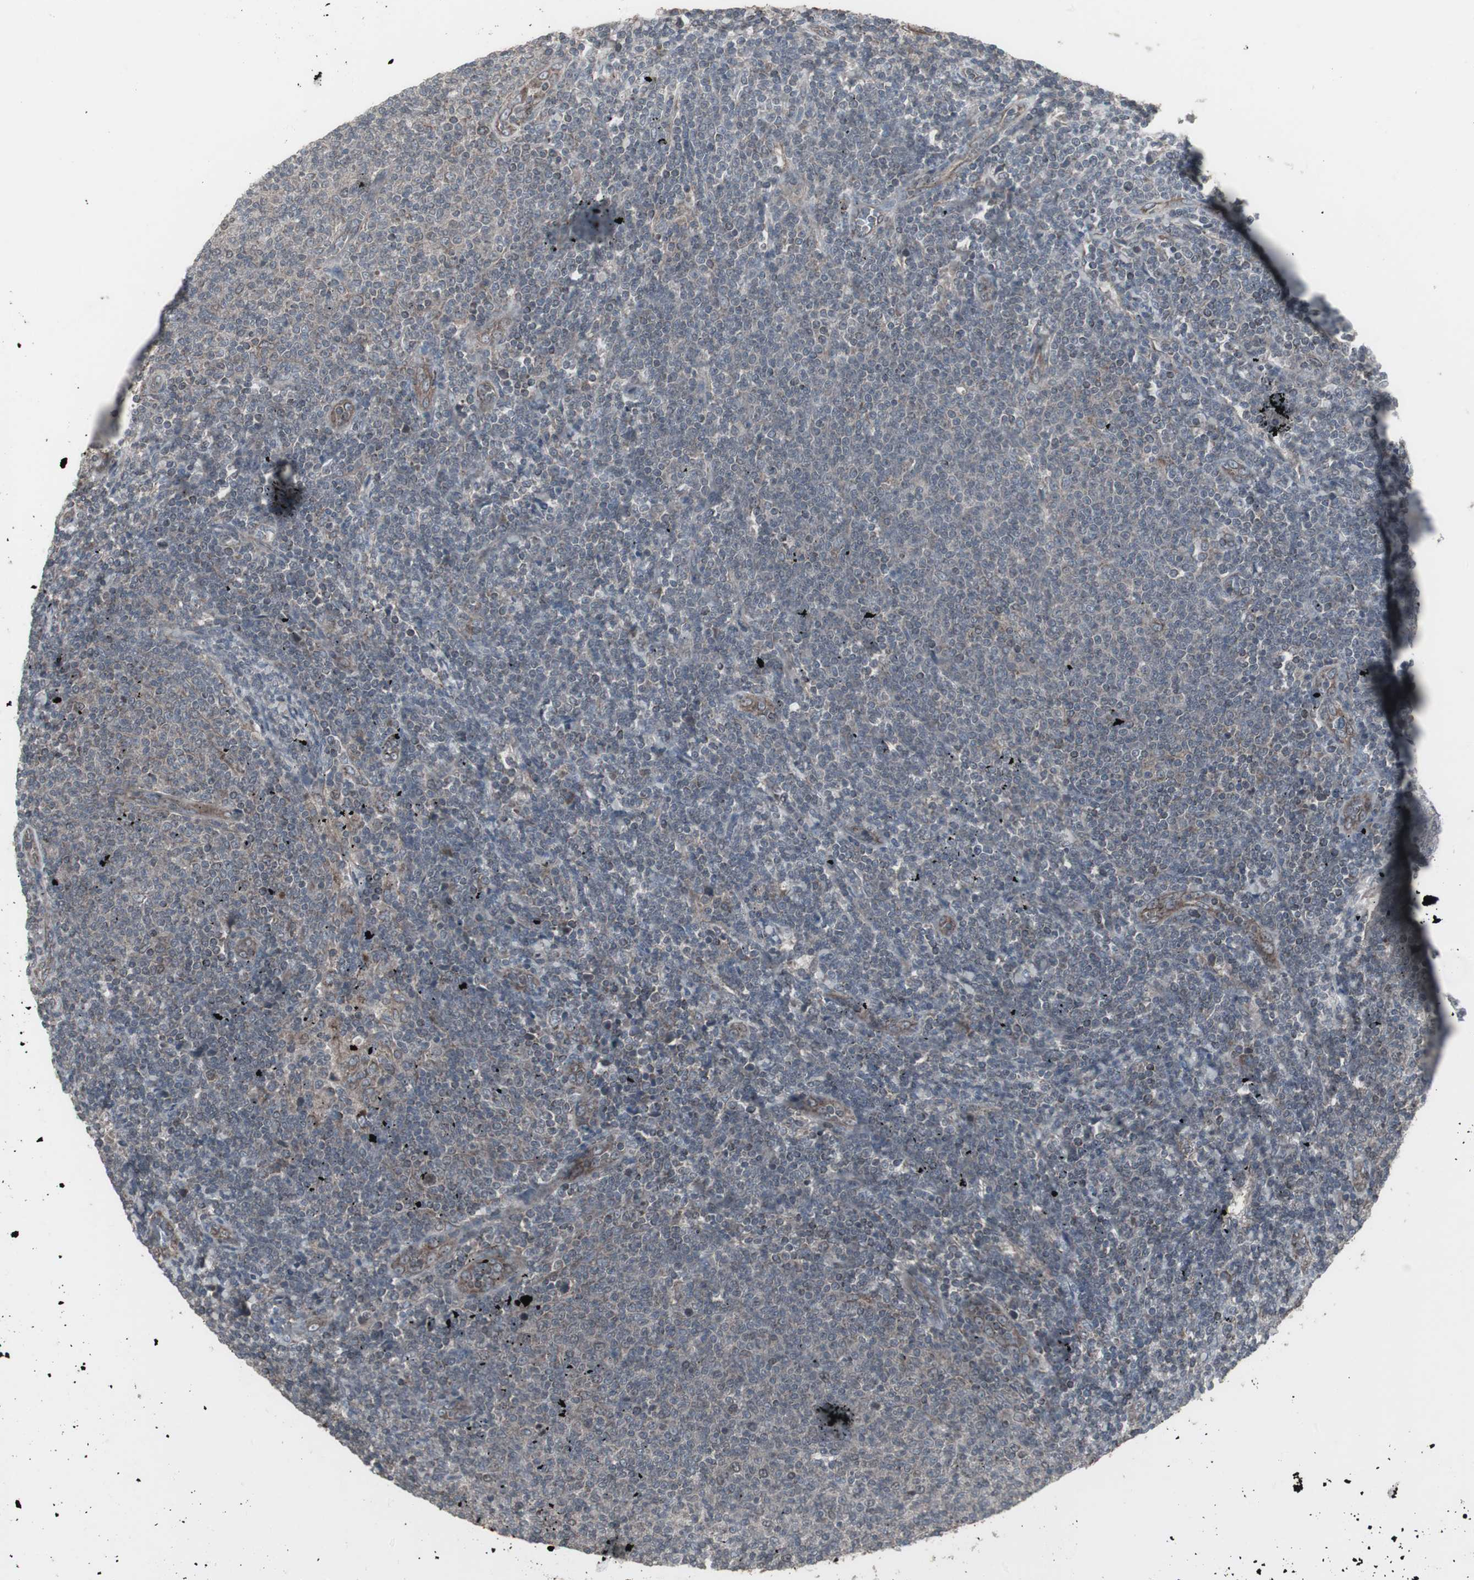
{"staining": {"intensity": "negative", "quantity": "none", "location": "none"}, "tissue": "lymphoma", "cell_type": "Tumor cells", "image_type": "cancer", "snomed": [{"axis": "morphology", "description": "Malignant lymphoma, non-Hodgkin's type, Low grade"}, {"axis": "topography", "description": "Lymph node"}], "caption": "The immunohistochemistry histopathology image has no significant positivity in tumor cells of low-grade malignant lymphoma, non-Hodgkin's type tissue. The staining is performed using DAB (3,3'-diaminobenzidine) brown chromogen with nuclei counter-stained in using hematoxylin.", "gene": "SSTR2", "patient": {"sex": "male", "age": 66}}